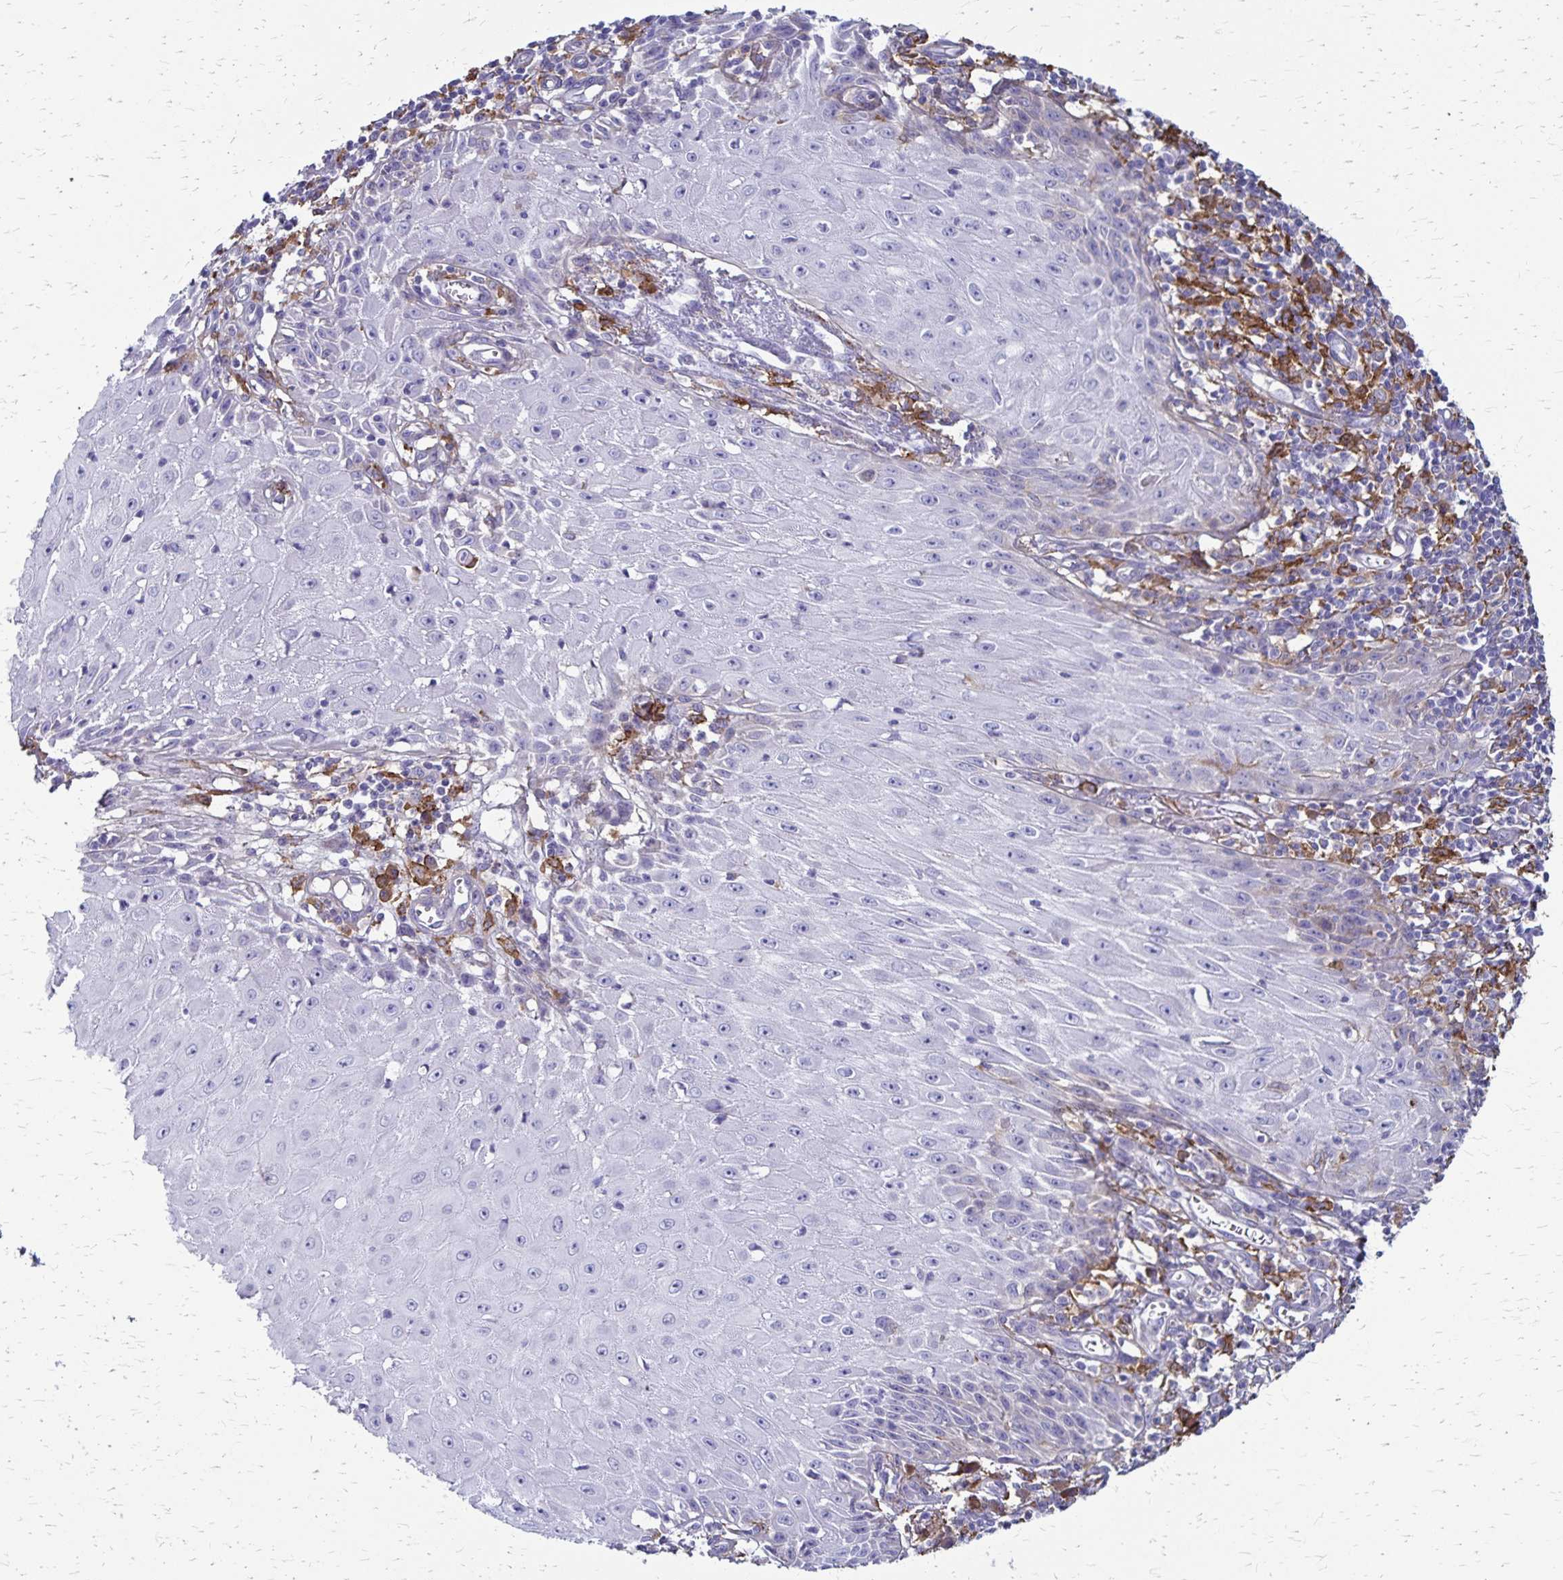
{"staining": {"intensity": "negative", "quantity": "none", "location": "none"}, "tissue": "skin cancer", "cell_type": "Tumor cells", "image_type": "cancer", "snomed": [{"axis": "morphology", "description": "Squamous cell carcinoma, NOS"}, {"axis": "topography", "description": "Skin"}], "caption": "This is an immunohistochemistry (IHC) photomicrograph of skin squamous cell carcinoma. There is no expression in tumor cells.", "gene": "TNS3", "patient": {"sex": "female", "age": 73}}